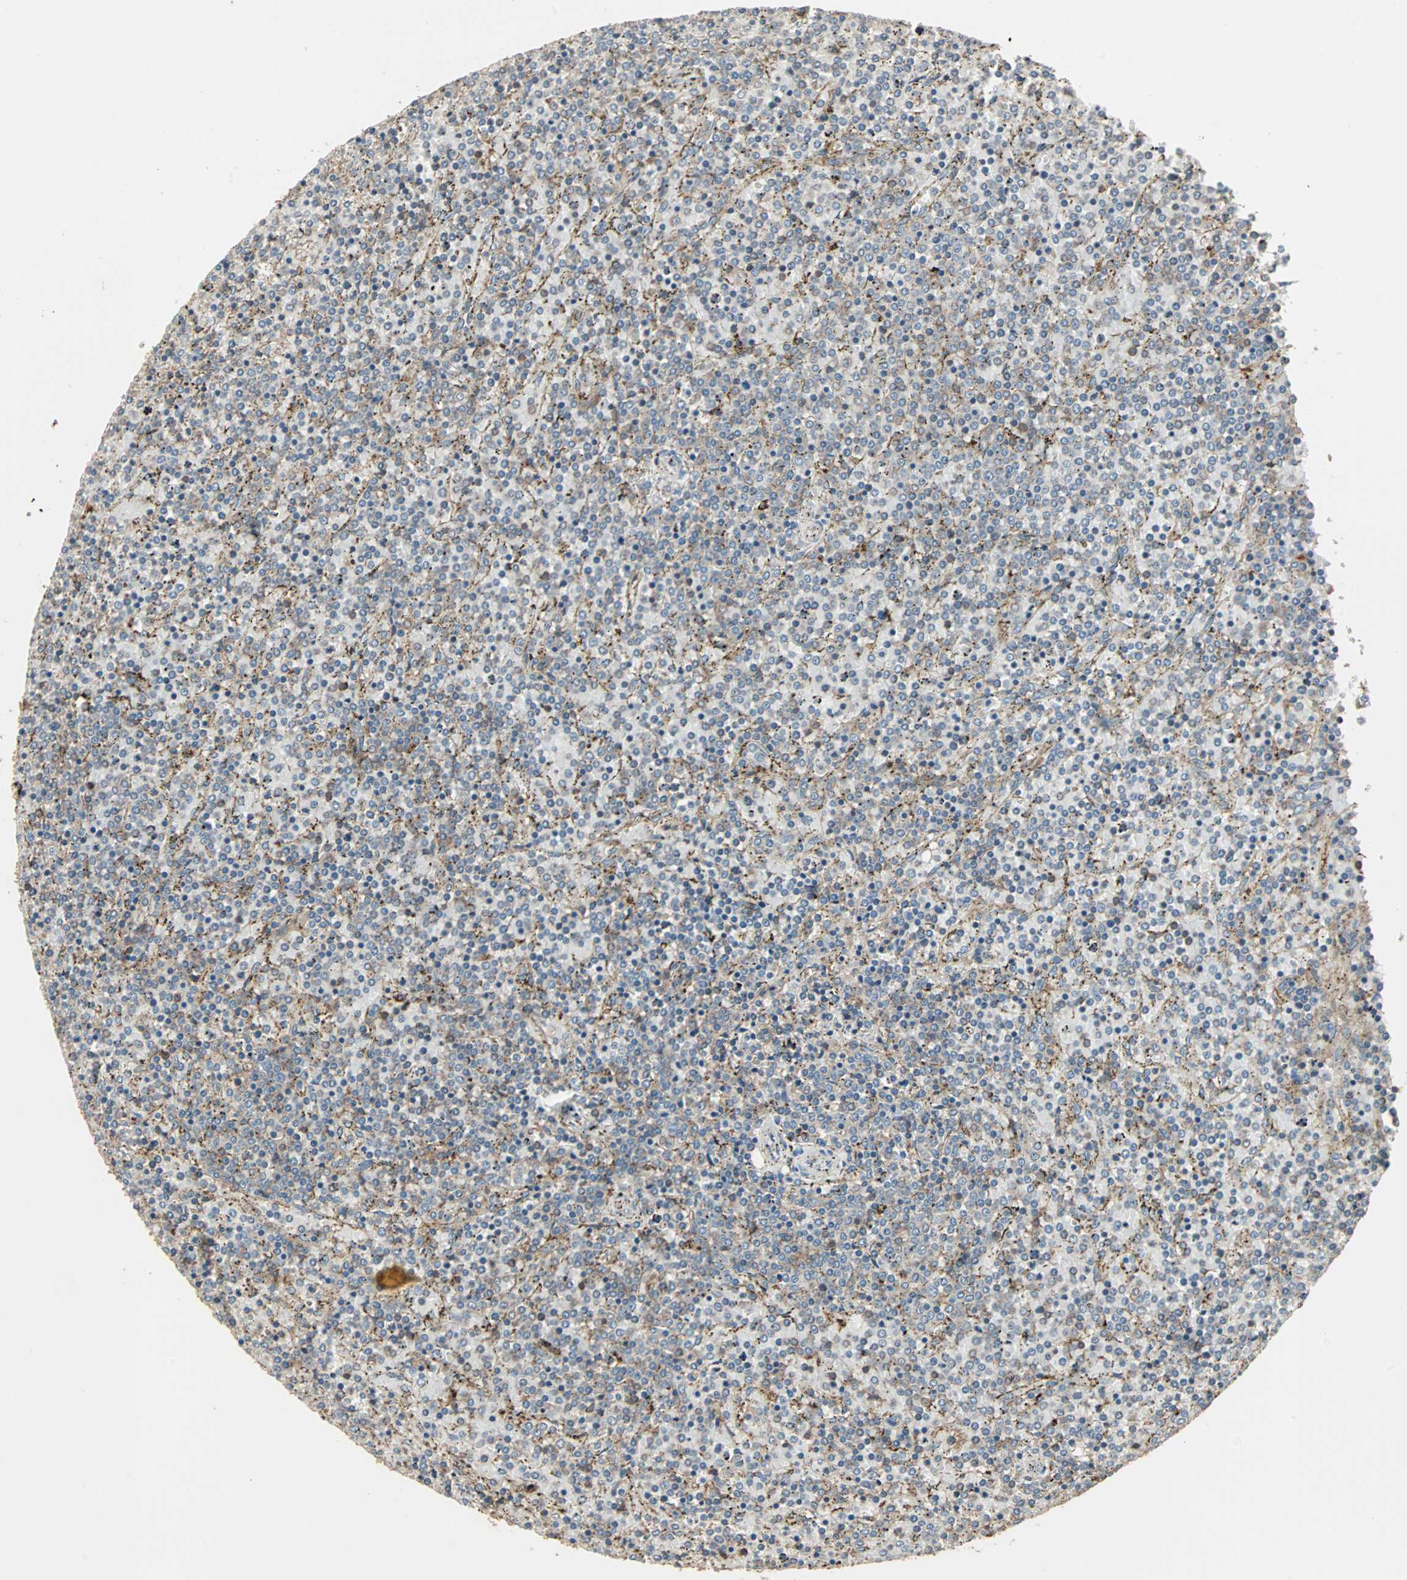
{"staining": {"intensity": "moderate", "quantity": "25%-75%", "location": "cytoplasmic/membranous"}, "tissue": "lymphoma", "cell_type": "Tumor cells", "image_type": "cancer", "snomed": [{"axis": "morphology", "description": "Malignant lymphoma, non-Hodgkin's type, Low grade"}, {"axis": "topography", "description": "Spleen"}], "caption": "This micrograph shows IHC staining of low-grade malignant lymphoma, non-Hodgkin's type, with medium moderate cytoplasmic/membranous expression in approximately 25%-75% of tumor cells.", "gene": "GNAI2", "patient": {"sex": "female", "age": 77}}